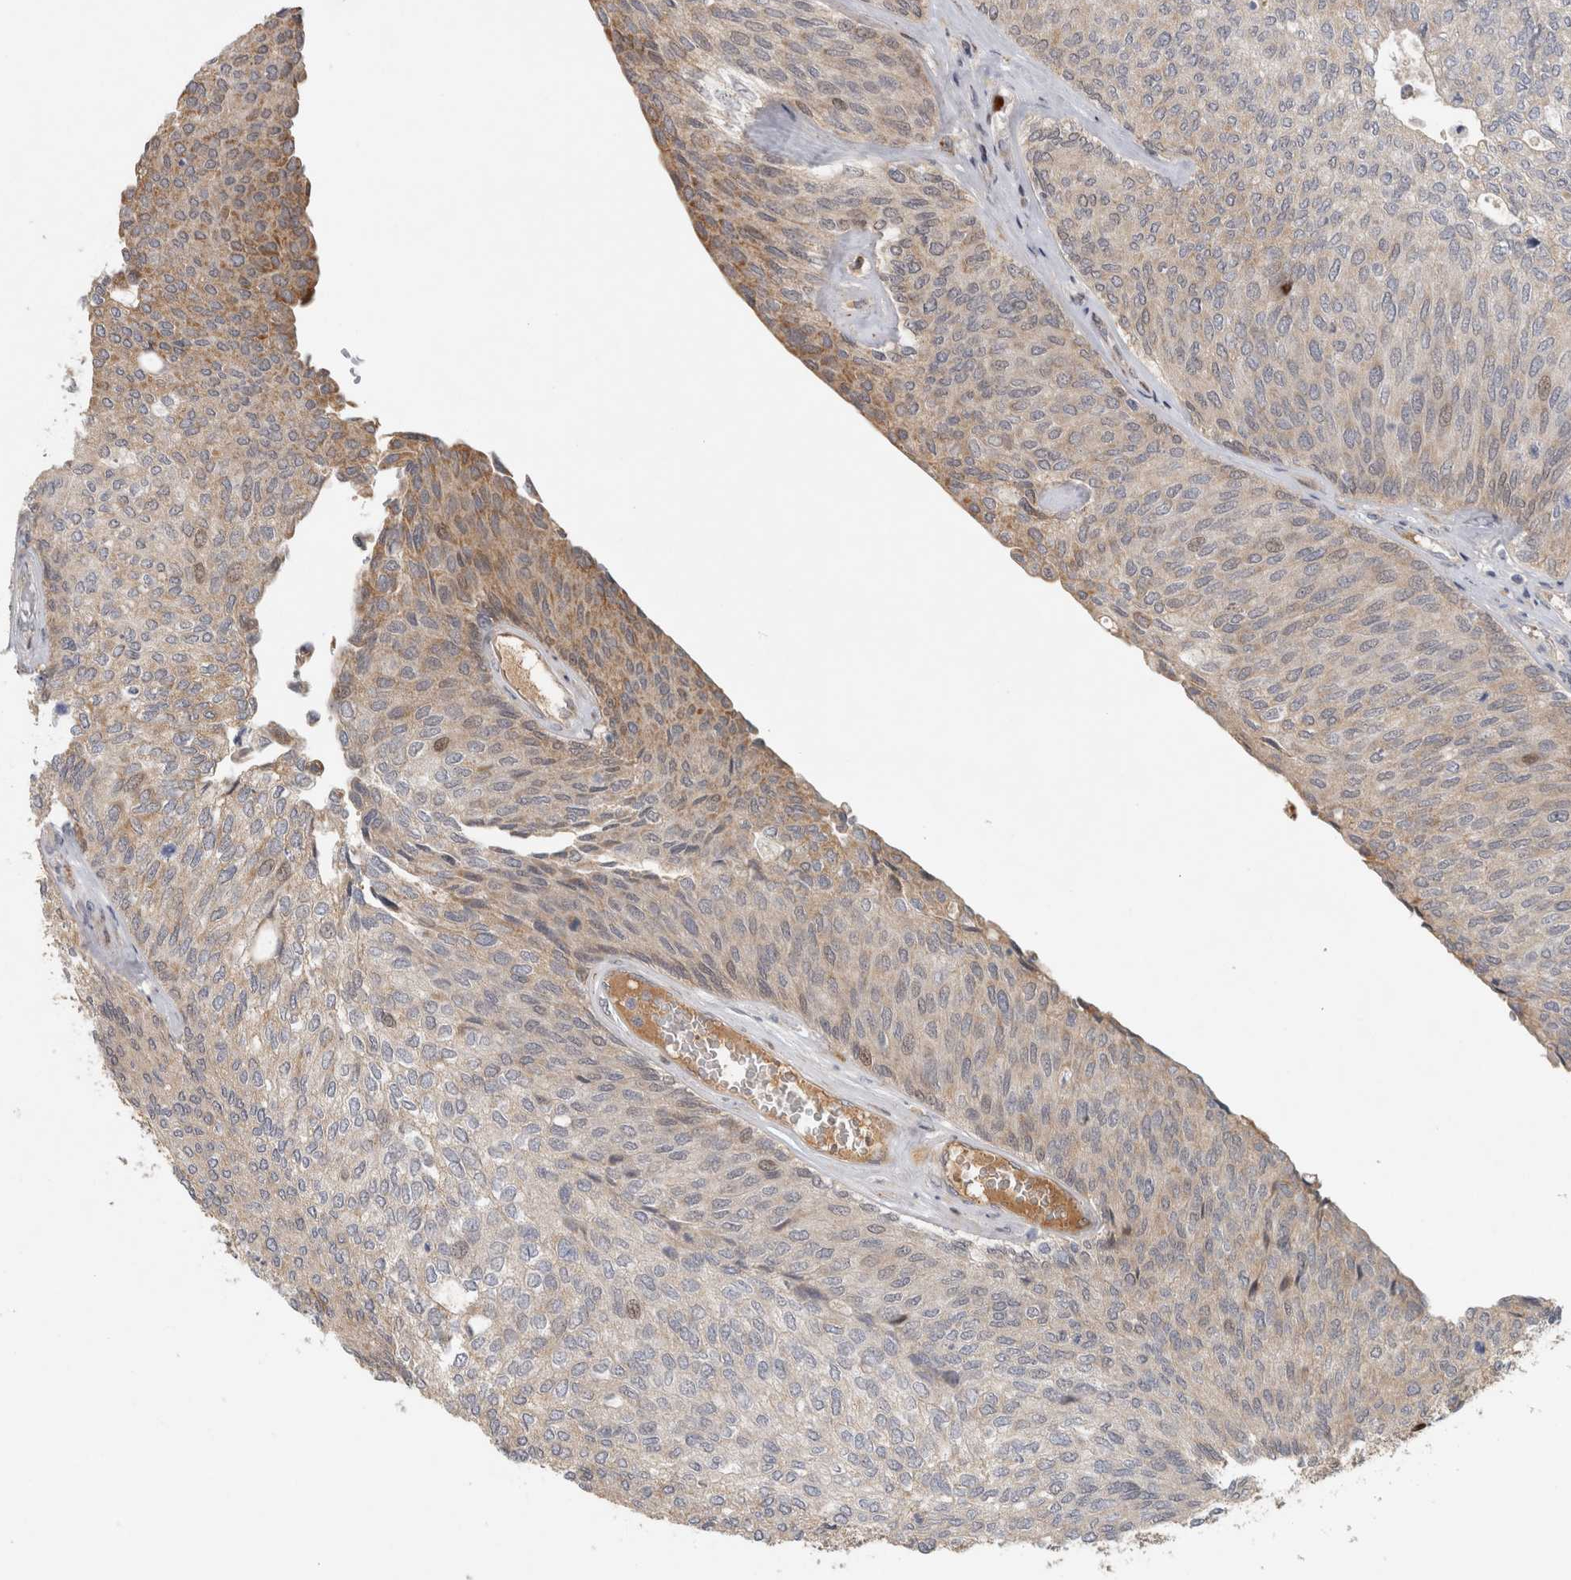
{"staining": {"intensity": "moderate", "quantity": "25%-75%", "location": "cytoplasmic/membranous"}, "tissue": "urothelial cancer", "cell_type": "Tumor cells", "image_type": "cancer", "snomed": [{"axis": "morphology", "description": "Urothelial carcinoma, Low grade"}, {"axis": "topography", "description": "Urinary bladder"}], "caption": "Immunohistochemistry of urothelial cancer reveals medium levels of moderate cytoplasmic/membranous positivity in approximately 25%-75% of tumor cells. Nuclei are stained in blue.", "gene": "RBM48", "patient": {"sex": "female", "age": 79}}